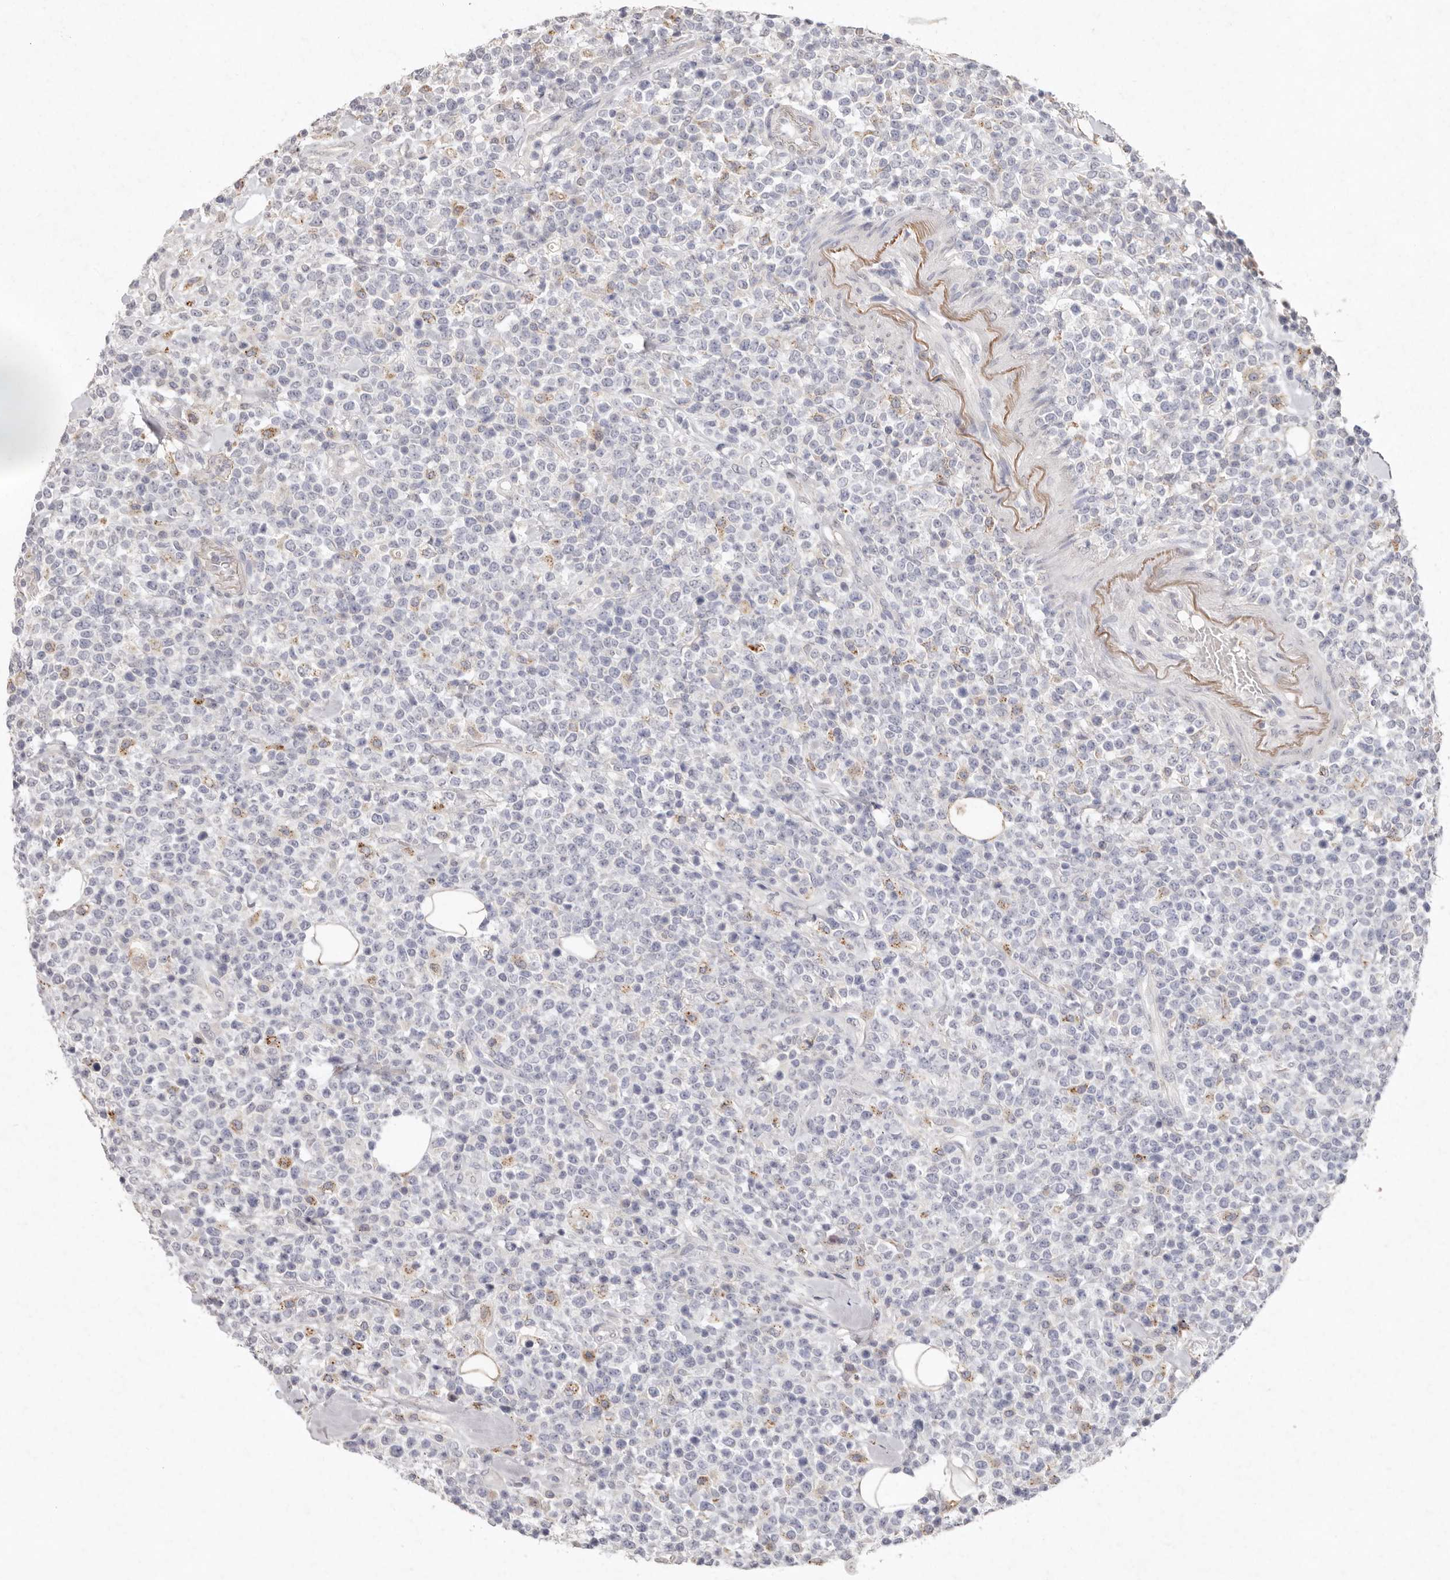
{"staining": {"intensity": "negative", "quantity": "none", "location": "none"}, "tissue": "lymphoma", "cell_type": "Tumor cells", "image_type": "cancer", "snomed": [{"axis": "morphology", "description": "Malignant lymphoma, non-Hodgkin's type, High grade"}, {"axis": "topography", "description": "Colon"}], "caption": "IHC of lymphoma reveals no expression in tumor cells.", "gene": "FAM185A", "patient": {"sex": "female", "age": 53}}